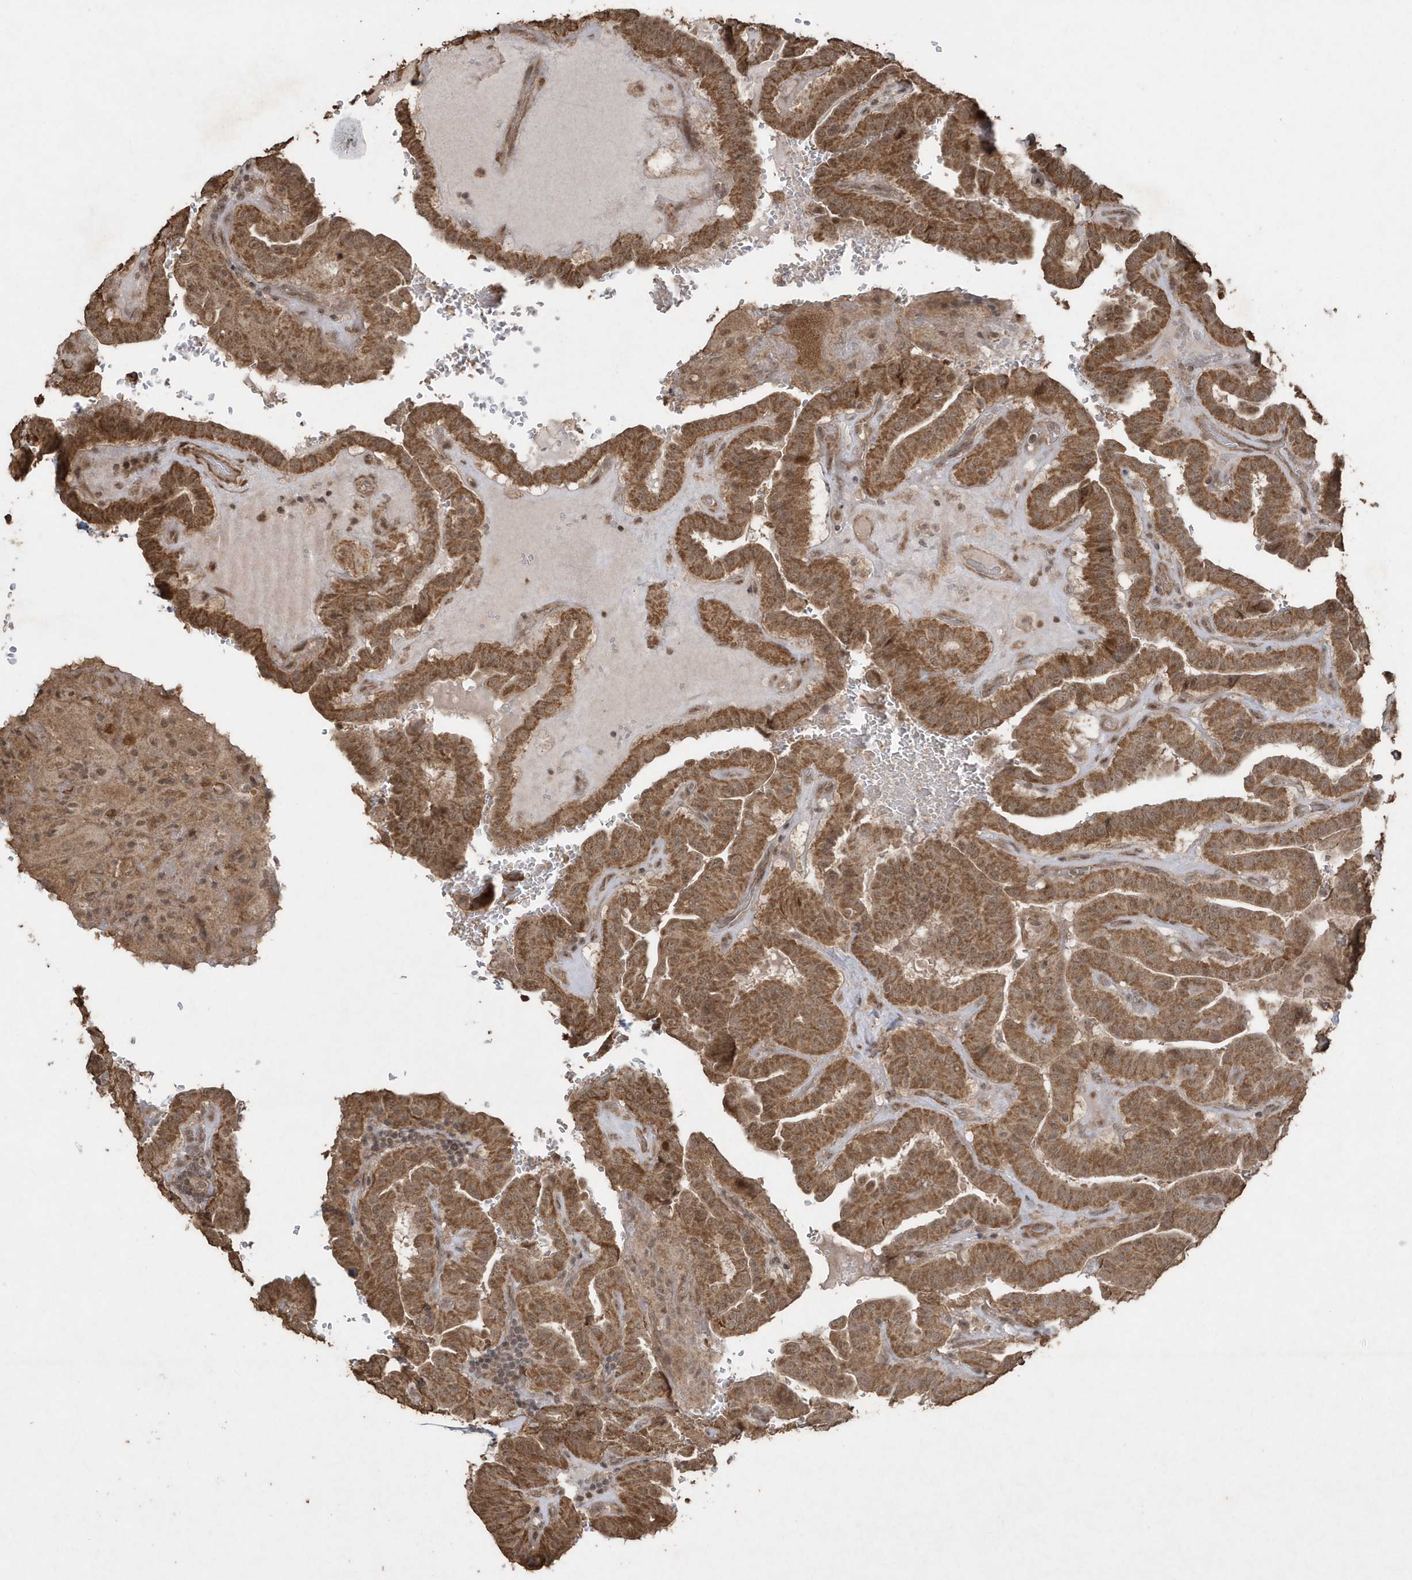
{"staining": {"intensity": "moderate", "quantity": ">75%", "location": "cytoplasmic/membranous"}, "tissue": "thyroid cancer", "cell_type": "Tumor cells", "image_type": "cancer", "snomed": [{"axis": "morphology", "description": "Papillary adenocarcinoma, NOS"}, {"axis": "topography", "description": "Thyroid gland"}], "caption": "This is an image of immunohistochemistry (IHC) staining of thyroid papillary adenocarcinoma, which shows moderate positivity in the cytoplasmic/membranous of tumor cells.", "gene": "PAXBP1", "patient": {"sex": "male", "age": 77}}